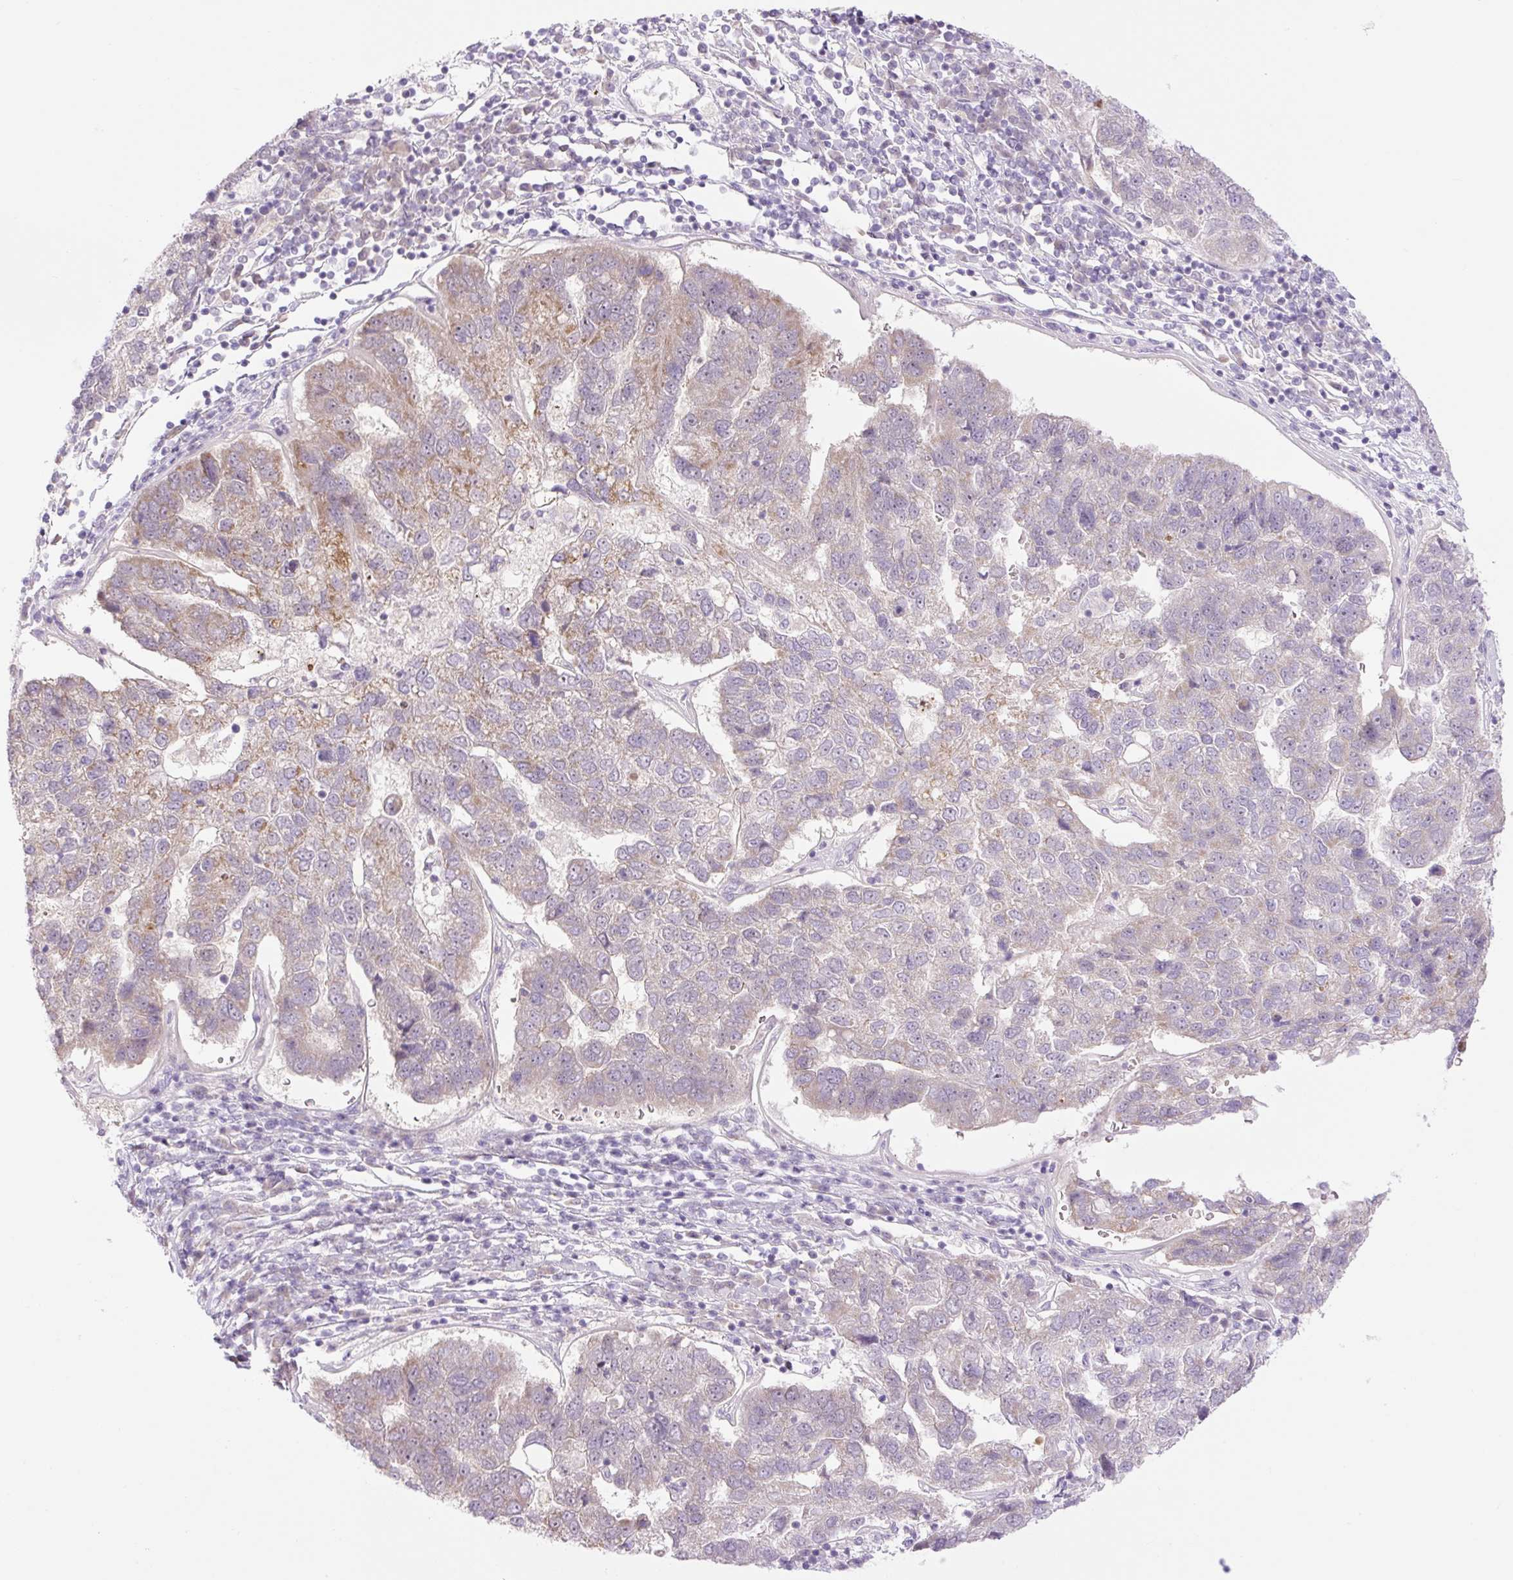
{"staining": {"intensity": "moderate", "quantity": "<25%", "location": "cytoplasmic/membranous"}, "tissue": "pancreatic cancer", "cell_type": "Tumor cells", "image_type": "cancer", "snomed": [{"axis": "morphology", "description": "Adenocarcinoma, NOS"}, {"axis": "topography", "description": "Pancreas"}], "caption": "A histopathology image showing moderate cytoplasmic/membranous positivity in about <25% of tumor cells in pancreatic adenocarcinoma, as visualized by brown immunohistochemical staining.", "gene": "ICE1", "patient": {"sex": "female", "age": 61}}